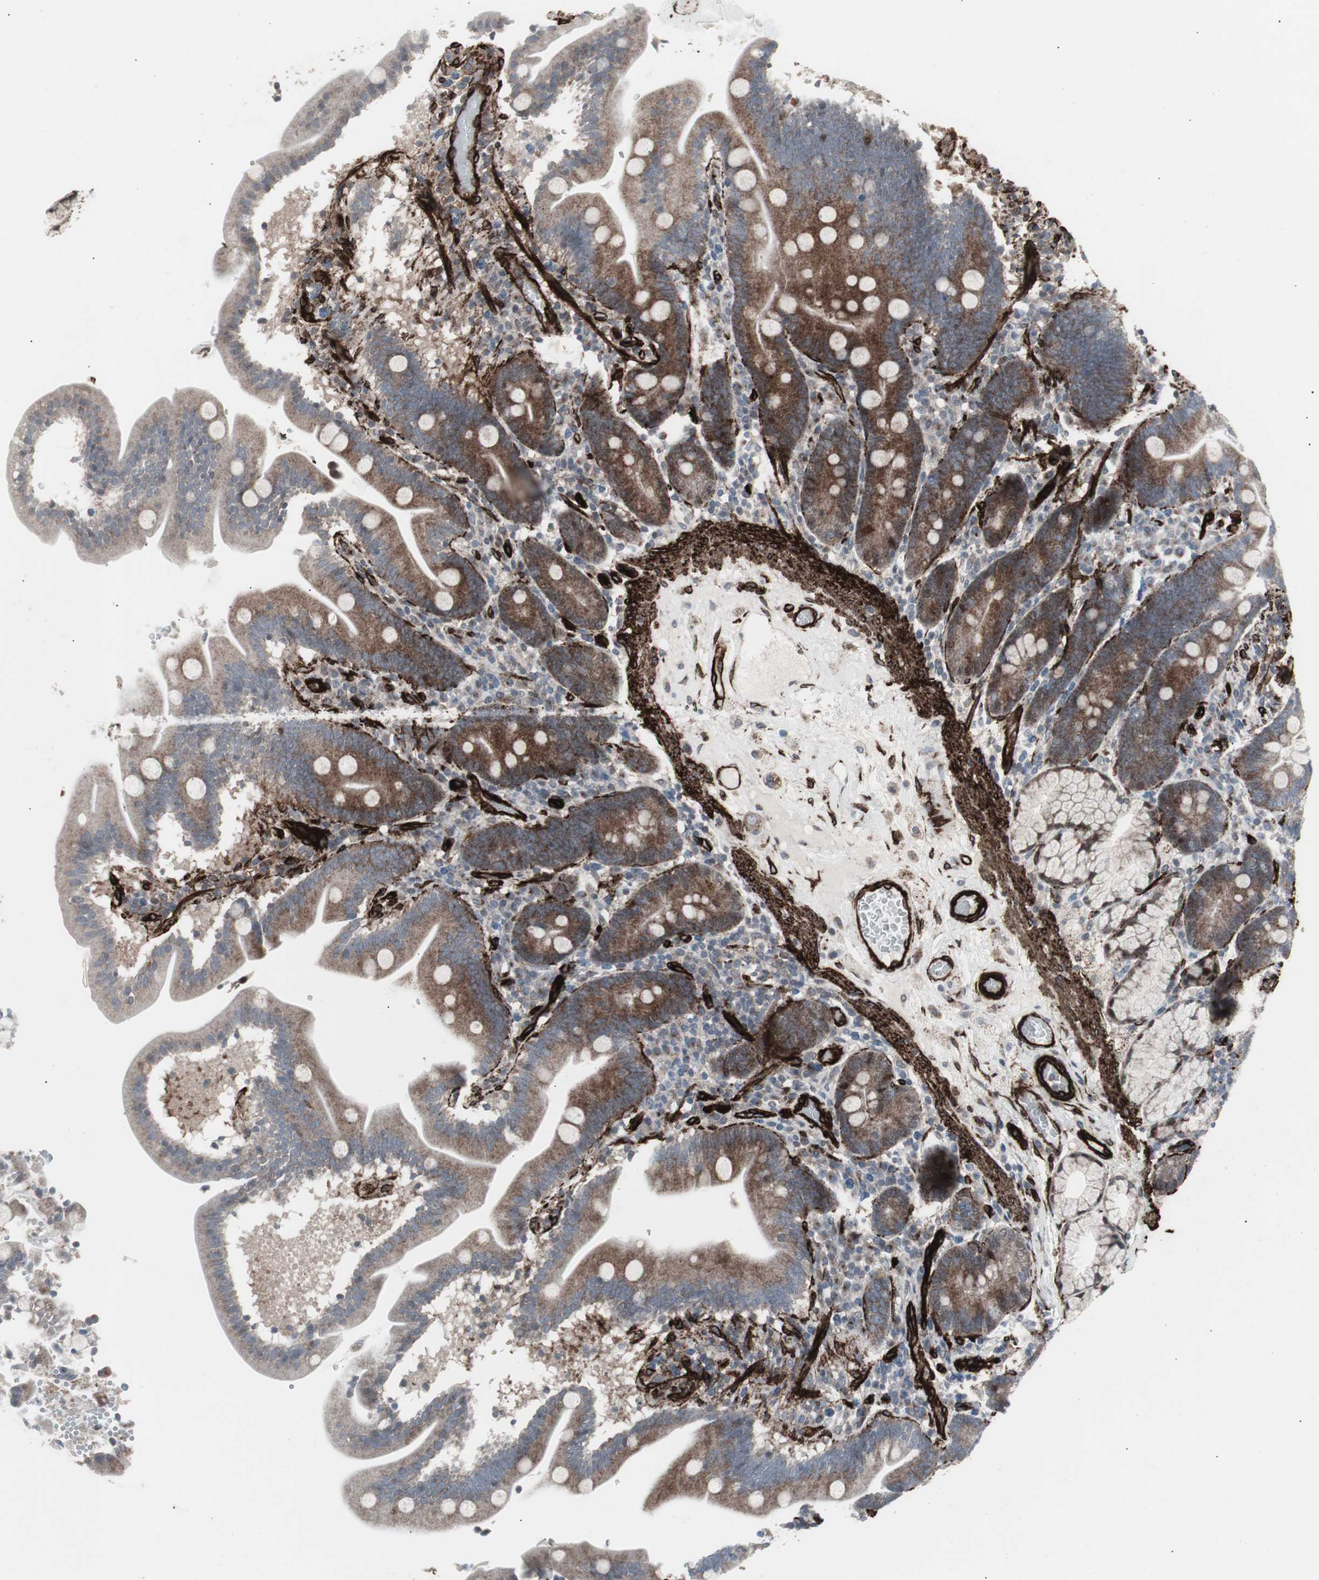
{"staining": {"intensity": "moderate", "quantity": "25%-75%", "location": "cytoplasmic/membranous"}, "tissue": "duodenum", "cell_type": "Glandular cells", "image_type": "normal", "snomed": [{"axis": "morphology", "description": "Normal tissue, NOS"}, {"axis": "topography", "description": "Duodenum"}], "caption": "This histopathology image demonstrates IHC staining of normal duodenum, with medium moderate cytoplasmic/membranous expression in about 25%-75% of glandular cells.", "gene": "PDGFA", "patient": {"sex": "male", "age": 54}}